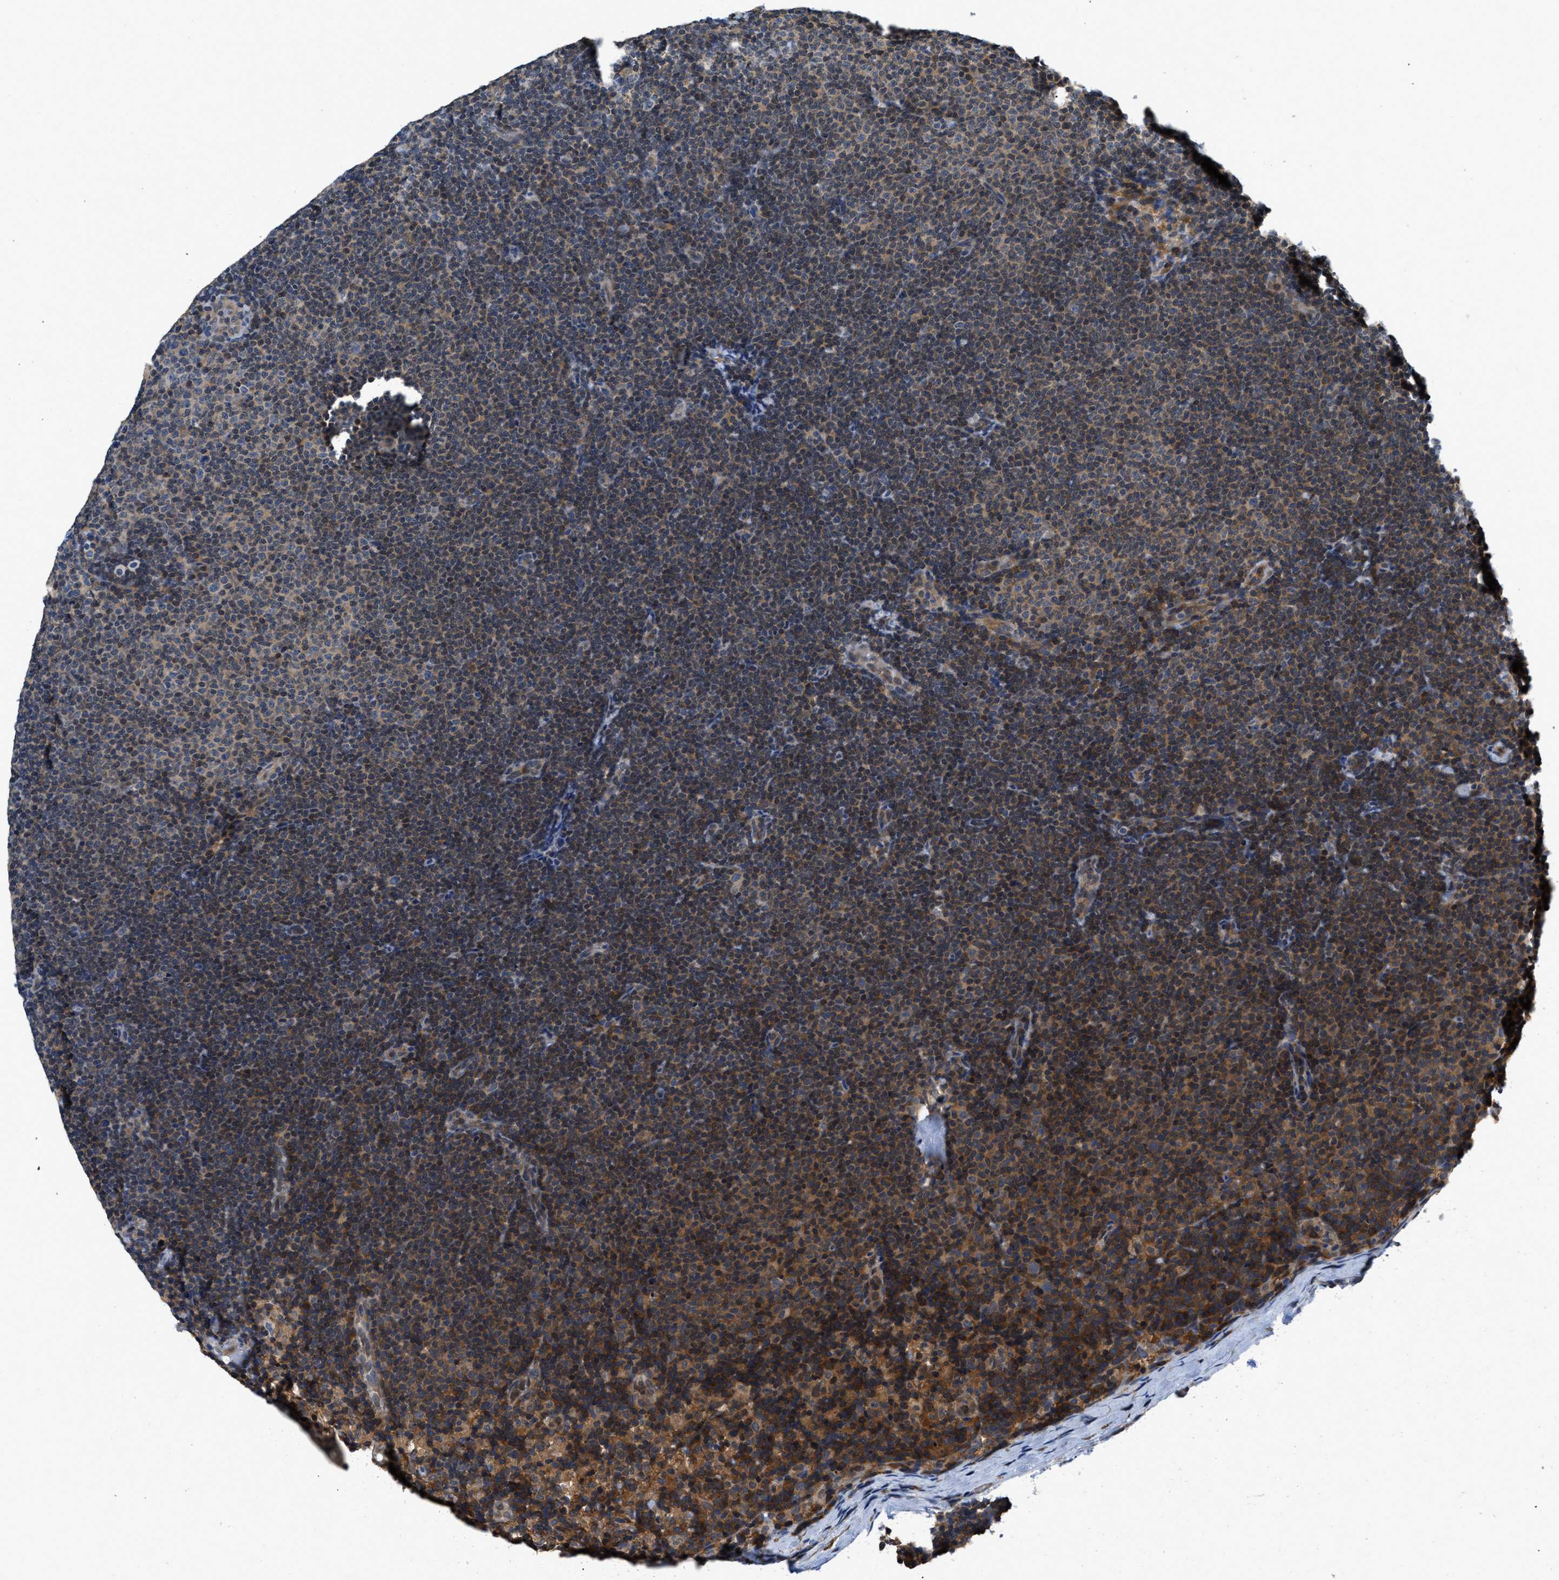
{"staining": {"intensity": "moderate", "quantity": "25%-75%", "location": "cytoplasmic/membranous"}, "tissue": "lymphoma", "cell_type": "Tumor cells", "image_type": "cancer", "snomed": [{"axis": "morphology", "description": "Malignant lymphoma, non-Hodgkin's type, Low grade"}, {"axis": "topography", "description": "Lymph node"}], "caption": "Tumor cells display moderate cytoplasmic/membranous expression in about 25%-75% of cells in lymphoma.", "gene": "TES", "patient": {"sex": "female", "age": 53}}